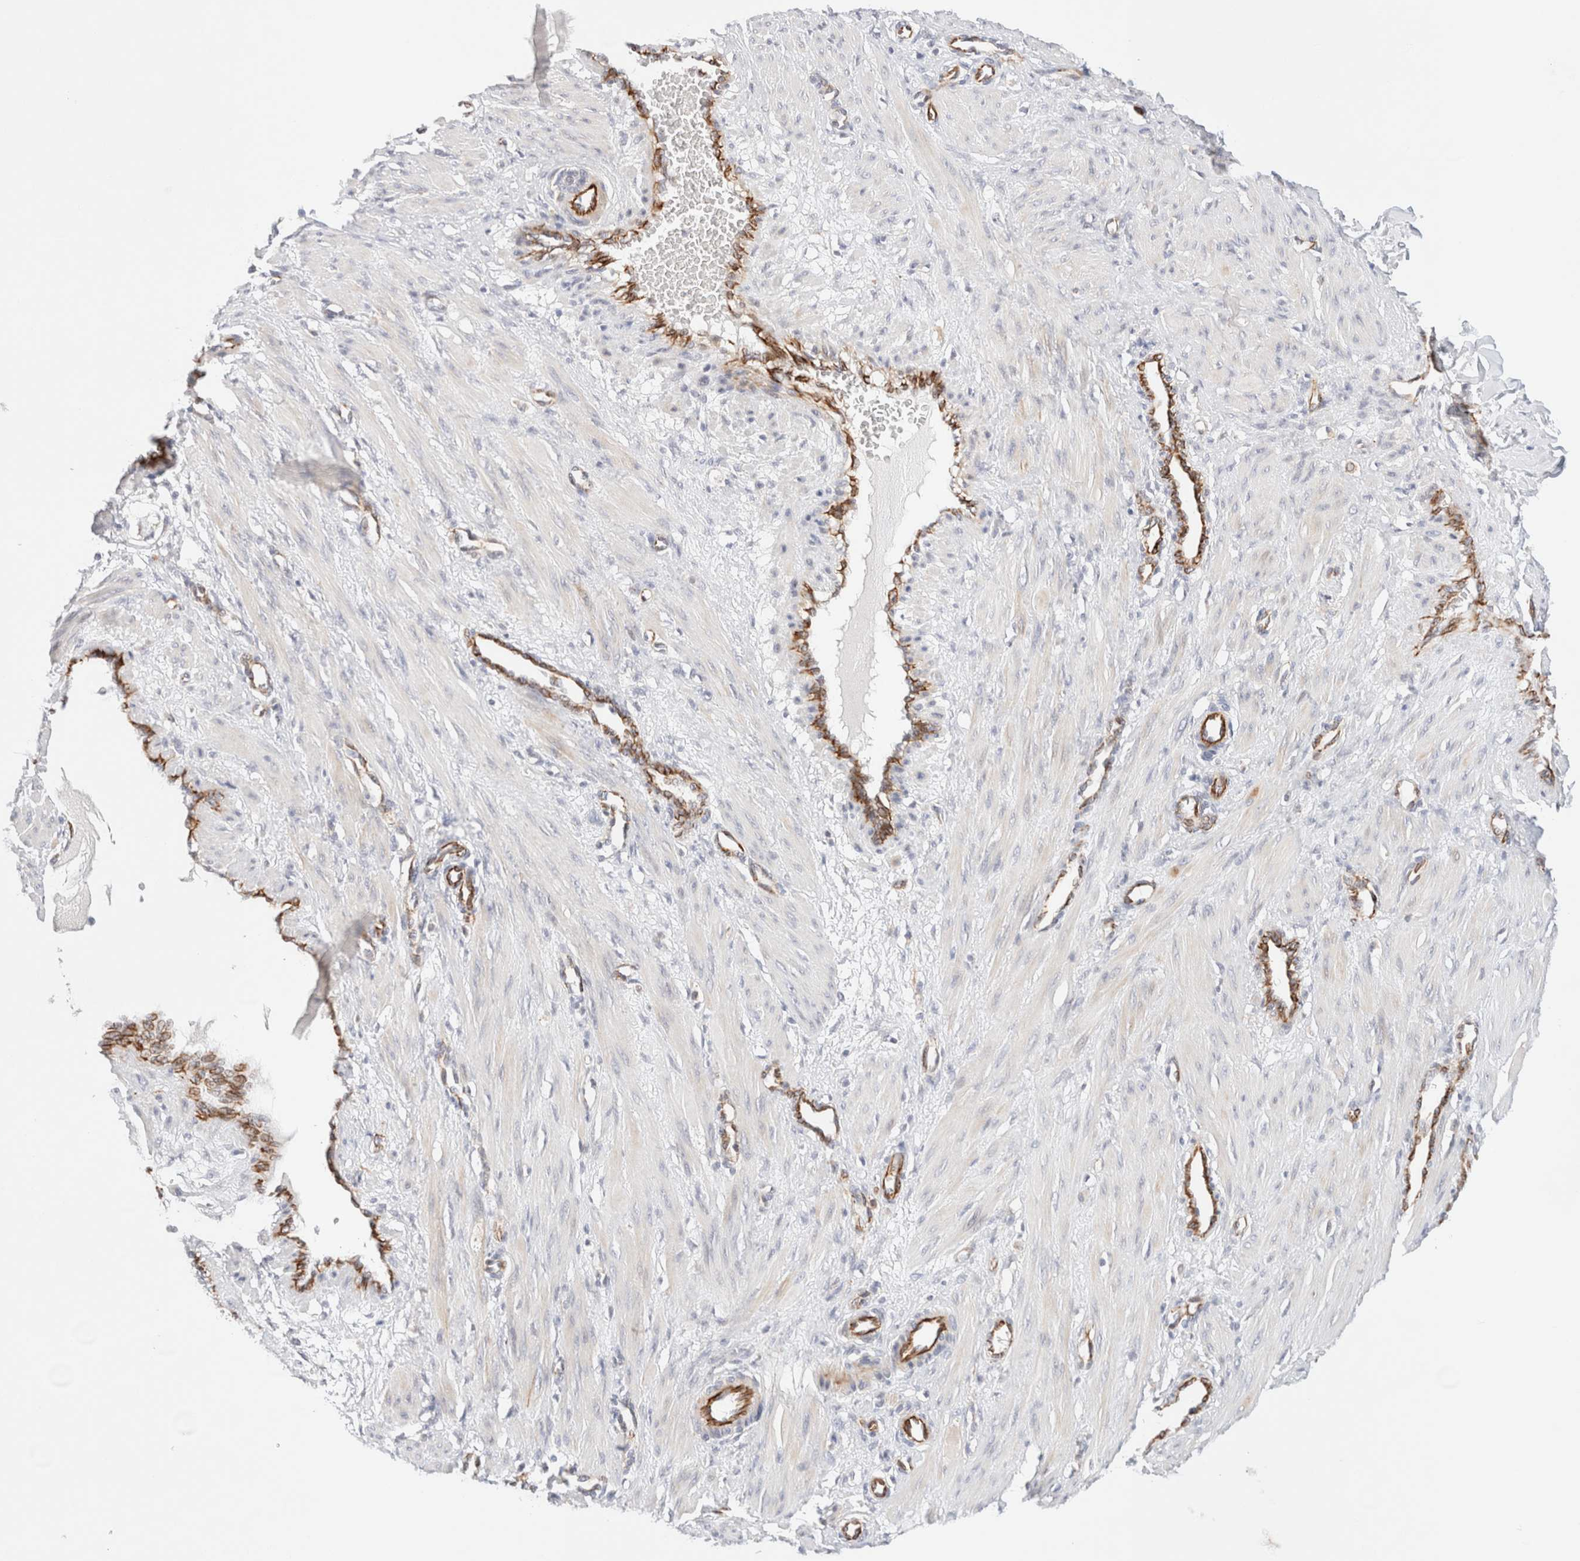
{"staining": {"intensity": "negative", "quantity": "none", "location": "none"}, "tissue": "smooth muscle", "cell_type": "Smooth muscle cells", "image_type": "normal", "snomed": [{"axis": "morphology", "description": "Normal tissue, NOS"}, {"axis": "topography", "description": "Endometrium"}], "caption": "This is a image of immunohistochemistry staining of benign smooth muscle, which shows no positivity in smooth muscle cells.", "gene": "SLC25A48", "patient": {"sex": "female", "age": 33}}